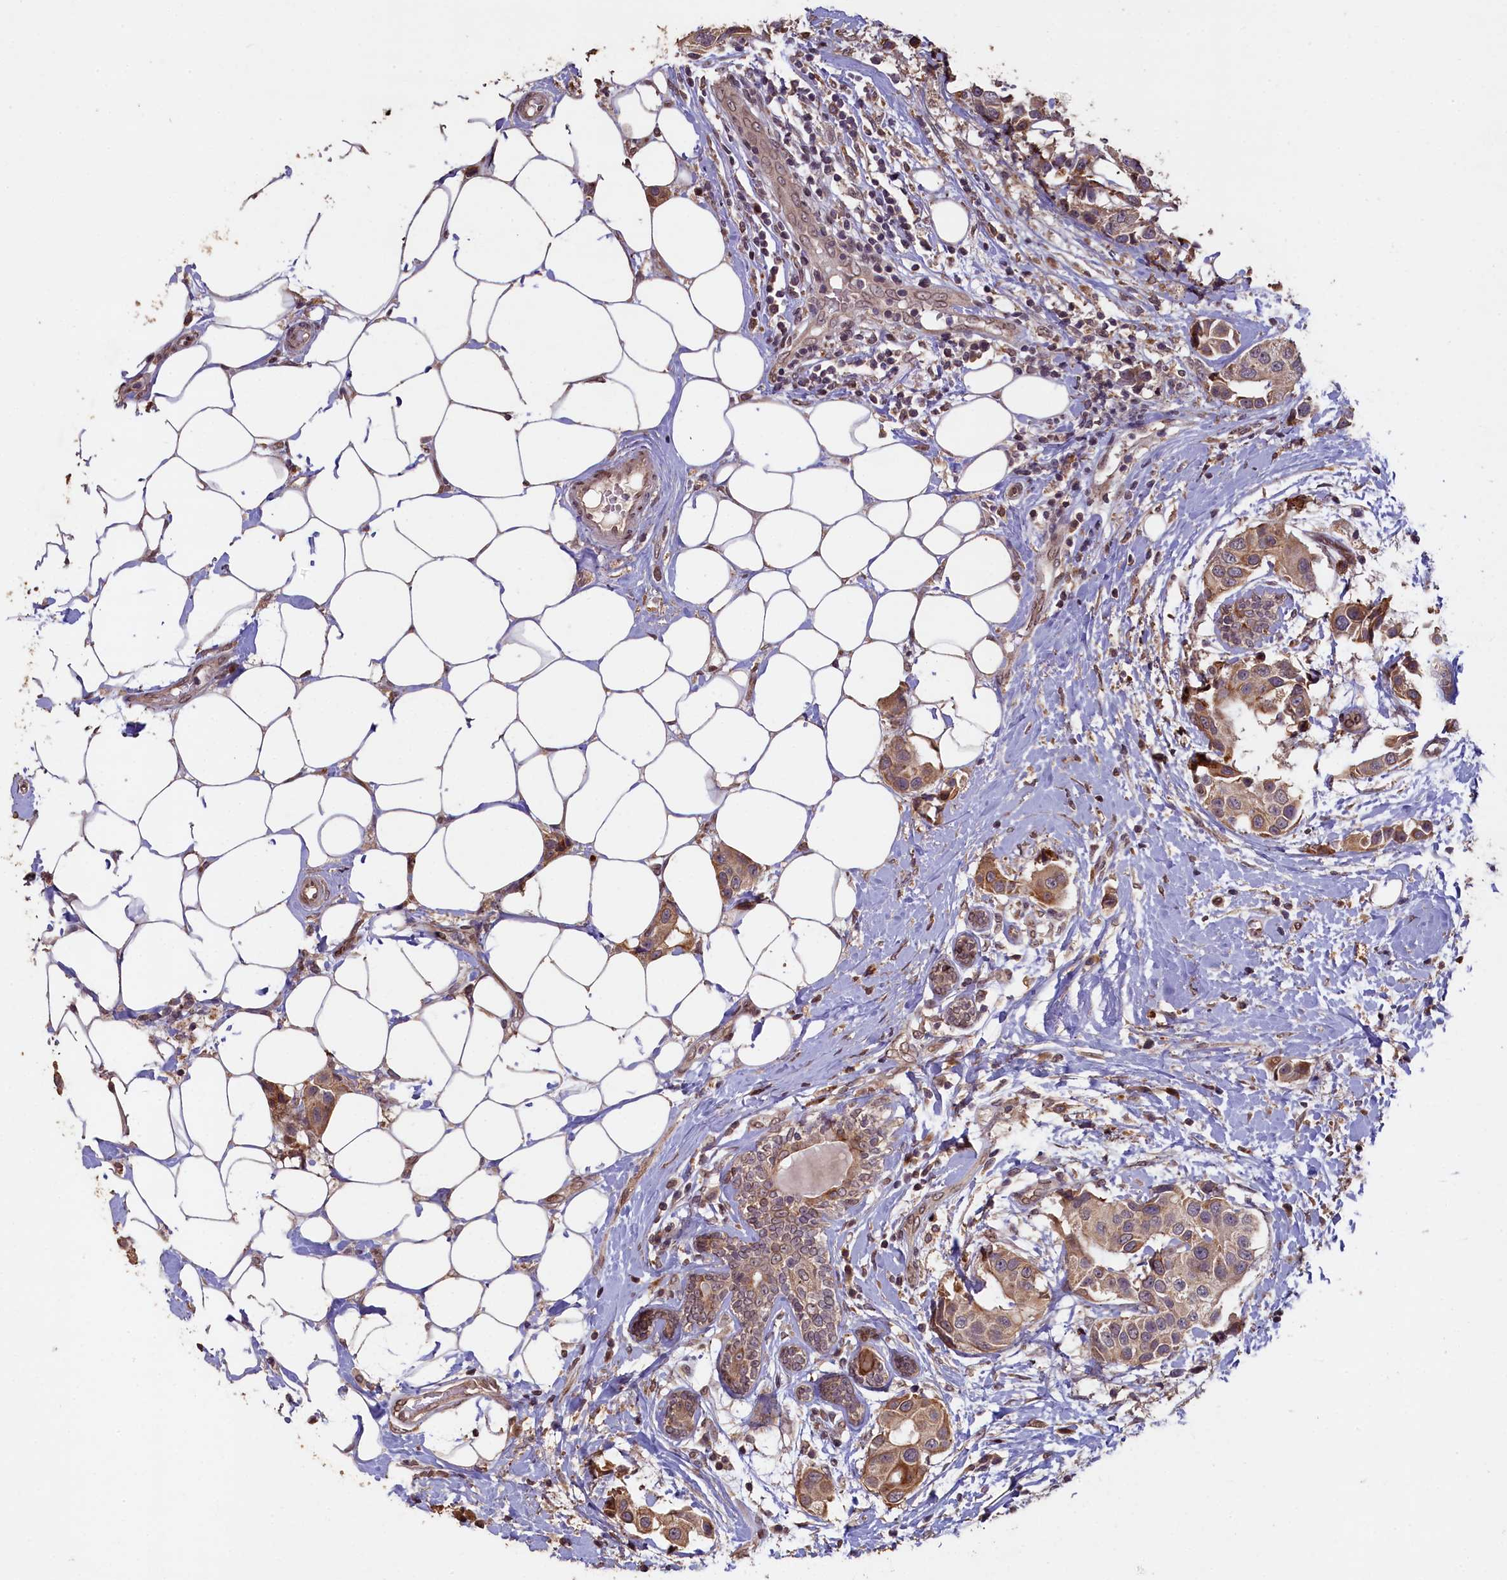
{"staining": {"intensity": "moderate", "quantity": ">75%", "location": "cytoplasmic/membranous"}, "tissue": "breast cancer", "cell_type": "Tumor cells", "image_type": "cancer", "snomed": [{"axis": "morphology", "description": "Normal tissue, NOS"}, {"axis": "morphology", "description": "Duct carcinoma"}, {"axis": "topography", "description": "Breast"}], "caption": "High-power microscopy captured an IHC image of breast invasive ductal carcinoma, revealing moderate cytoplasmic/membranous staining in about >75% of tumor cells. Using DAB (brown) and hematoxylin (blue) stains, captured at high magnification using brightfield microscopy.", "gene": "SLC38A7", "patient": {"sex": "female", "age": 39}}